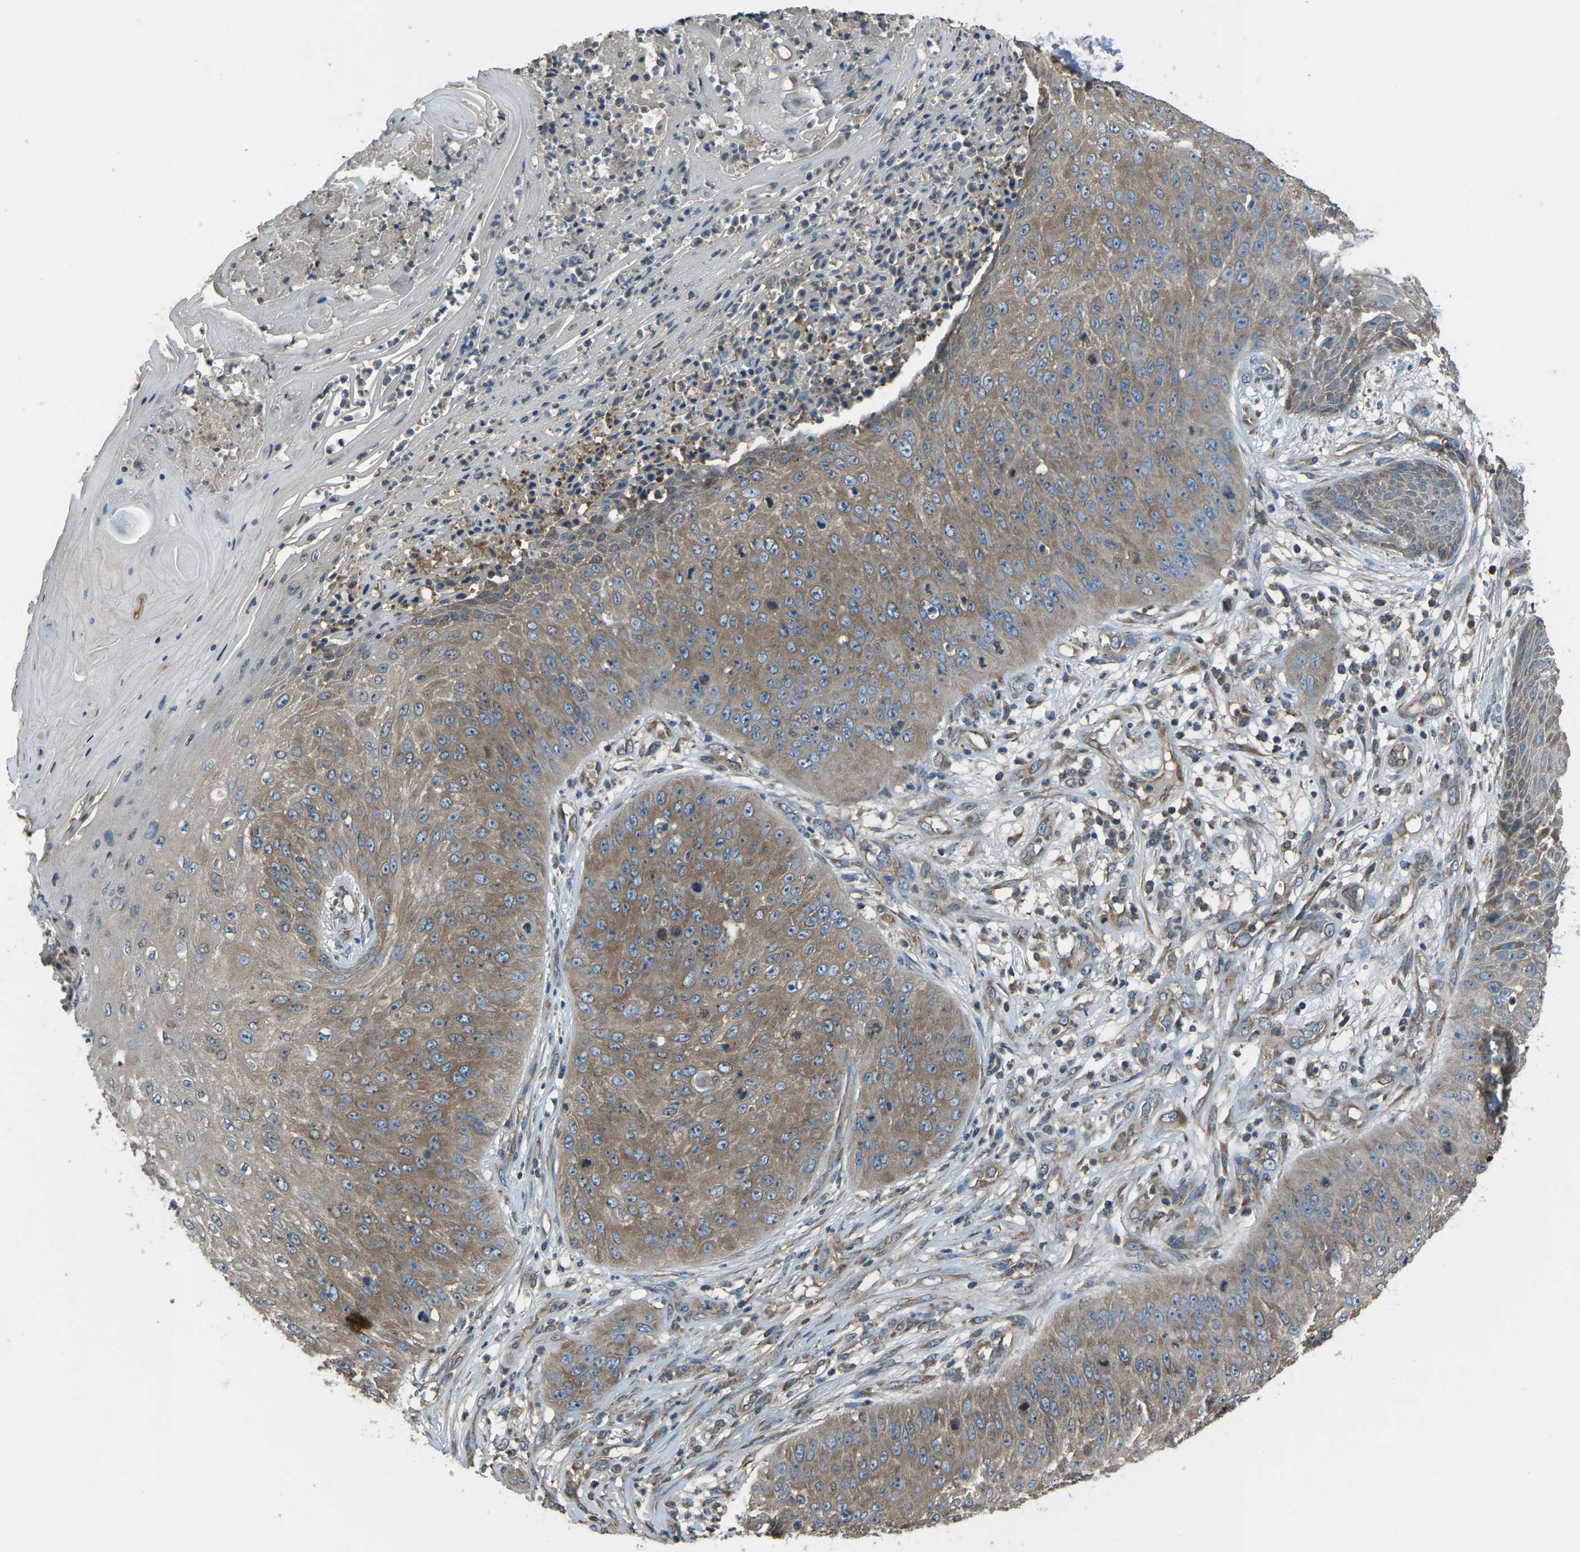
{"staining": {"intensity": "moderate", "quantity": ">75%", "location": "cytoplasmic/membranous"}, "tissue": "skin cancer", "cell_type": "Tumor cells", "image_type": "cancer", "snomed": [{"axis": "morphology", "description": "Squamous cell carcinoma, NOS"}, {"axis": "topography", "description": "Skin"}], "caption": "Human skin squamous cell carcinoma stained with a brown dye shows moderate cytoplasmic/membranous positive expression in approximately >75% of tumor cells.", "gene": "AIMP1", "patient": {"sex": "female", "age": 80}}